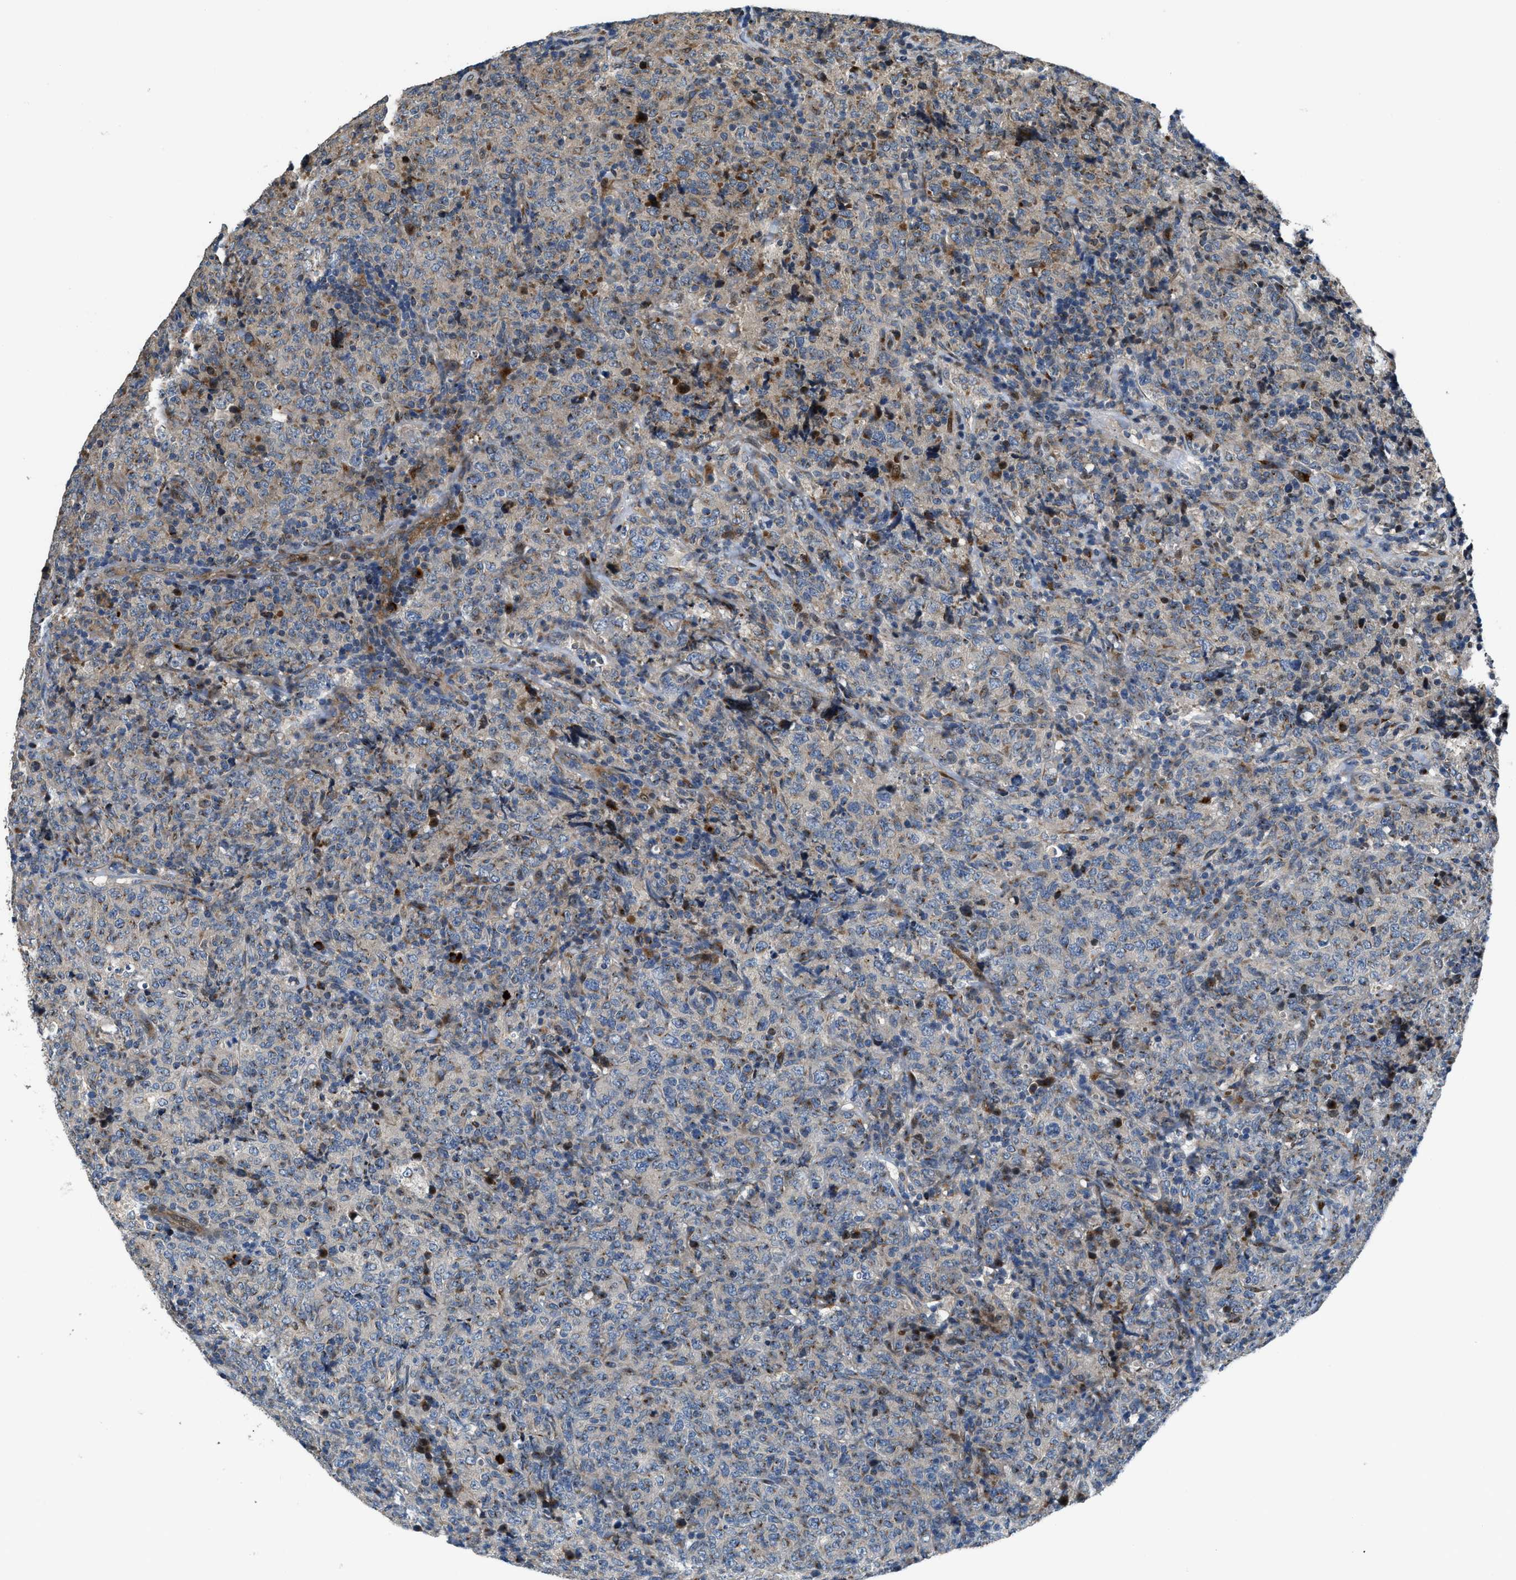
{"staining": {"intensity": "weak", "quantity": ">75%", "location": "cytoplasmic/membranous"}, "tissue": "lymphoma", "cell_type": "Tumor cells", "image_type": "cancer", "snomed": [{"axis": "morphology", "description": "Malignant lymphoma, non-Hodgkin's type, High grade"}, {"axis": "topography", "description": "Tonsil"}], "caption": "DAB immunohistochemical staining of human lymphoma shows weak cytoplasmic/membranous protein expression in about >75% of tumor cells.", "gene": "FUT8", "patient": {"sex": "female", "age": 36}}